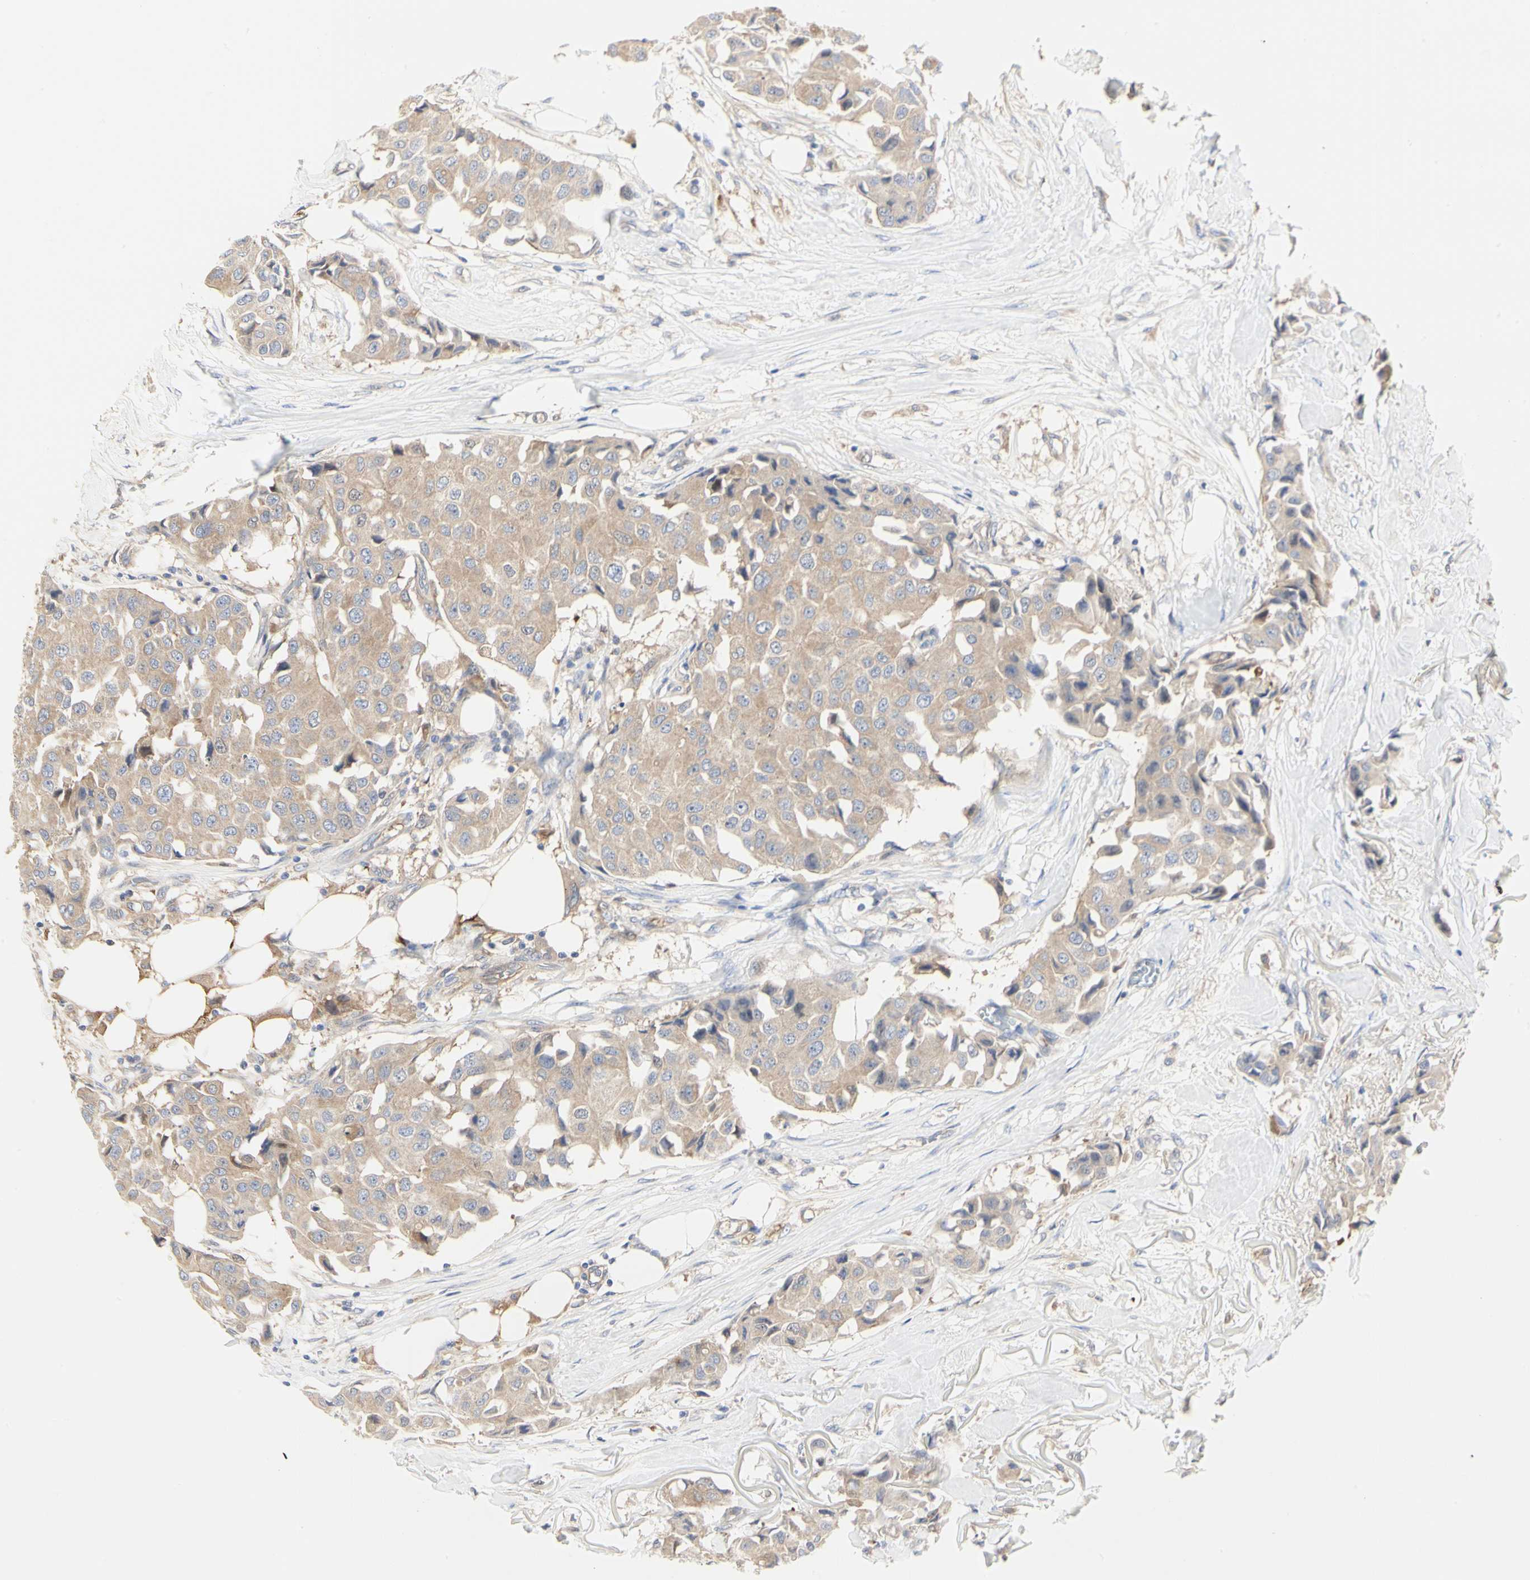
{"staining": {"intensity": "weak", "quantity": ">75%", "location": "cytoplasmic/membranous"}, "tissue": "breast cancer", "cell_type": "Tumor cells", "image_type": "cancer", "snomed": [{"axis": "morphology", "description": "Duct carcinoma"}, {"axis": "topography", "description": "Breast"}], "caption": "Brown immunohistochemical staining in human breast invasive ductal carcinoma exhibits weak cytoplasmic/membranous expression in about >75% of tumor cells.", "gene": "C3orf52", "patient": {"sex": "female", "age": 80}}